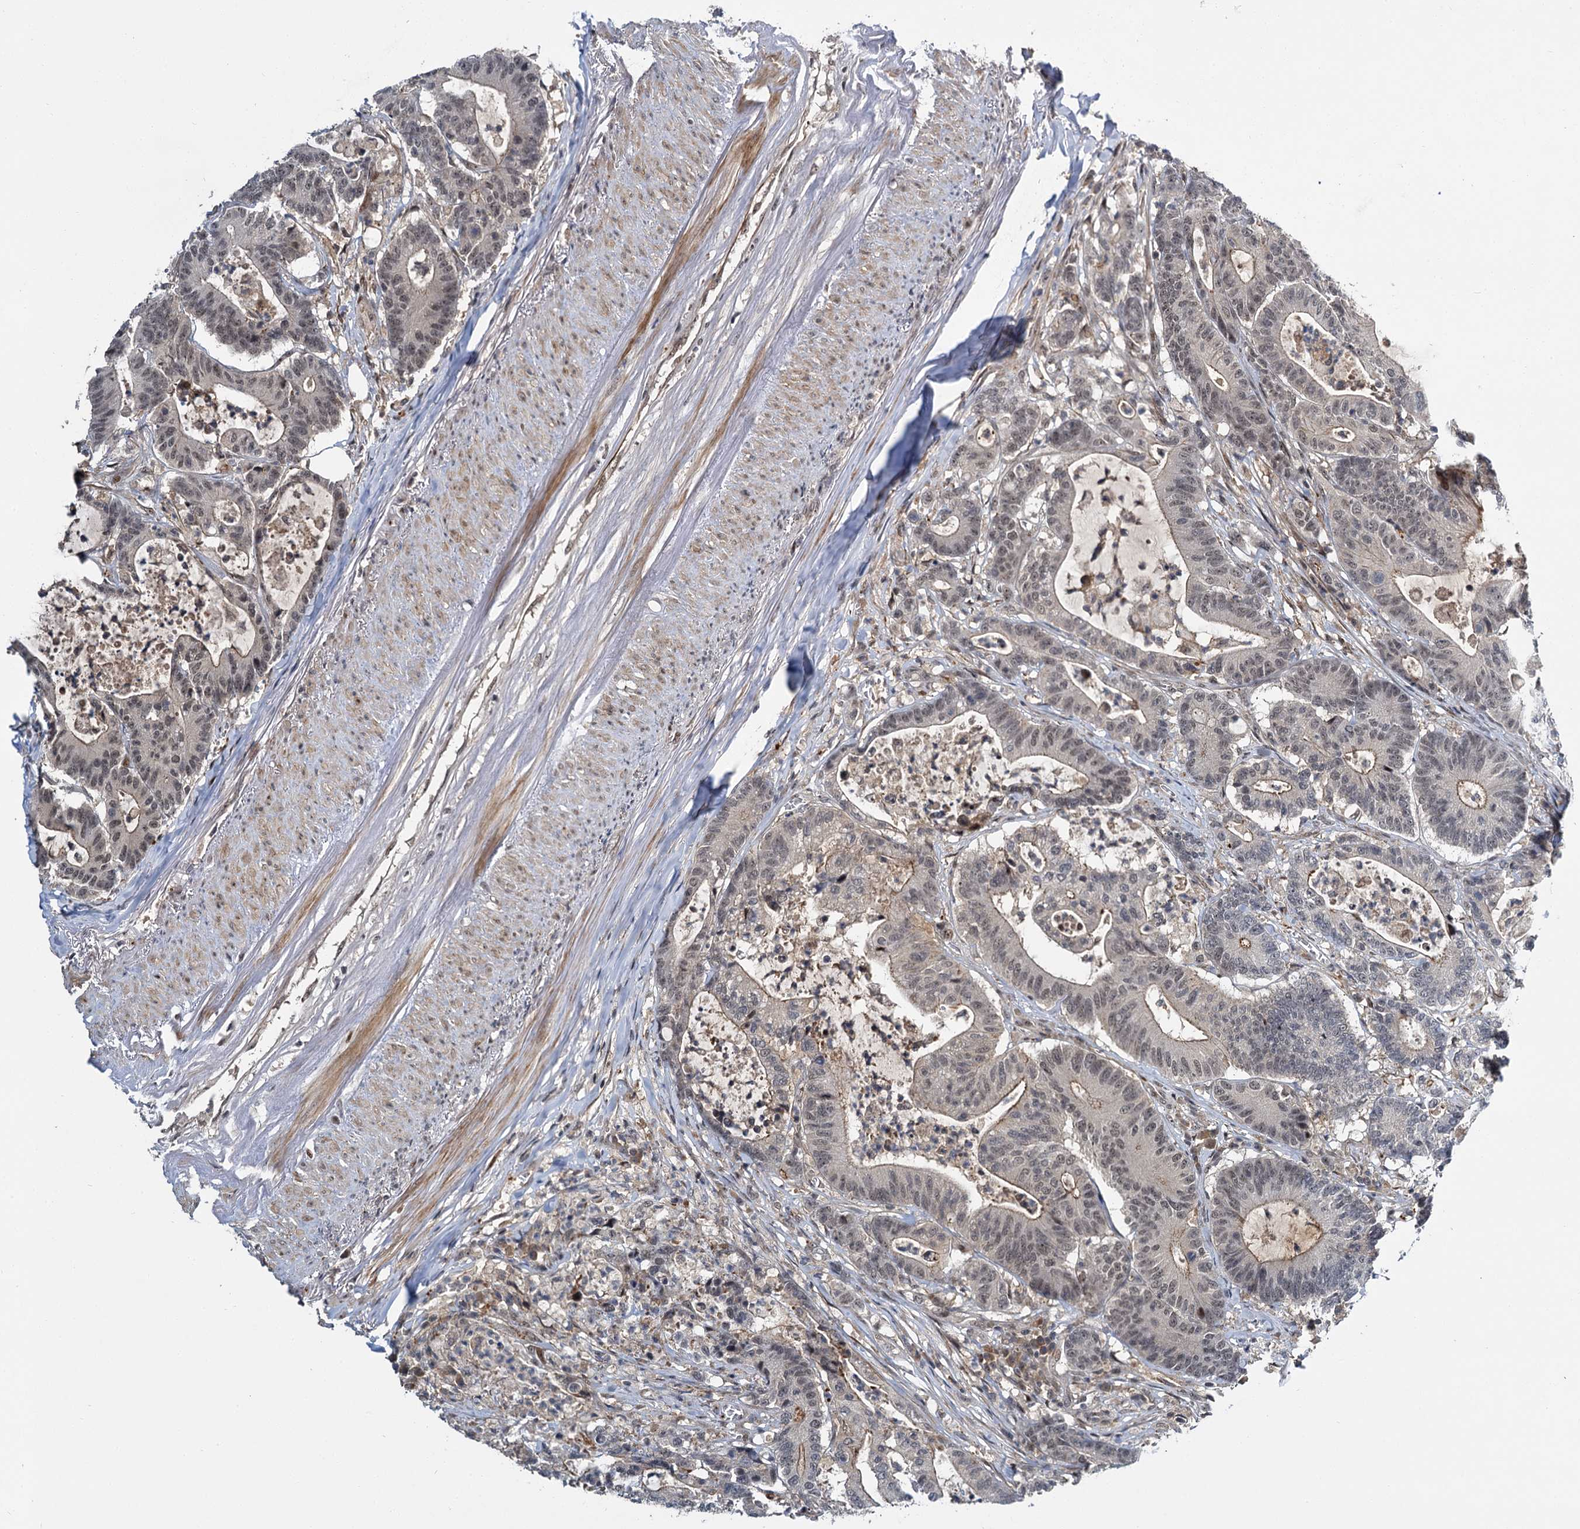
{"staining": {"intensity": "moderate", "quantity": "25%-75%", "location": "cytoplasmic/membranous,nuclear"}, "tissue": "colorectal cancer", "cell_type": "Tumor cells", "image_type": "cancer", "snomed": [{"axis": "morphology", "description": "Adenocarcinoma, NOS"}, {"axis": "topography", "description": "Colon"}], "caption": "Colorectal cancer (adenocarcinoma) stained with a brown dye demonstrates moderate cytoplasmic/membranous and nuclear positive positivity in about 25%-75% of tumor cells.", "gene": "MBD6", "patient": {"sex": "female", "age": 84}}